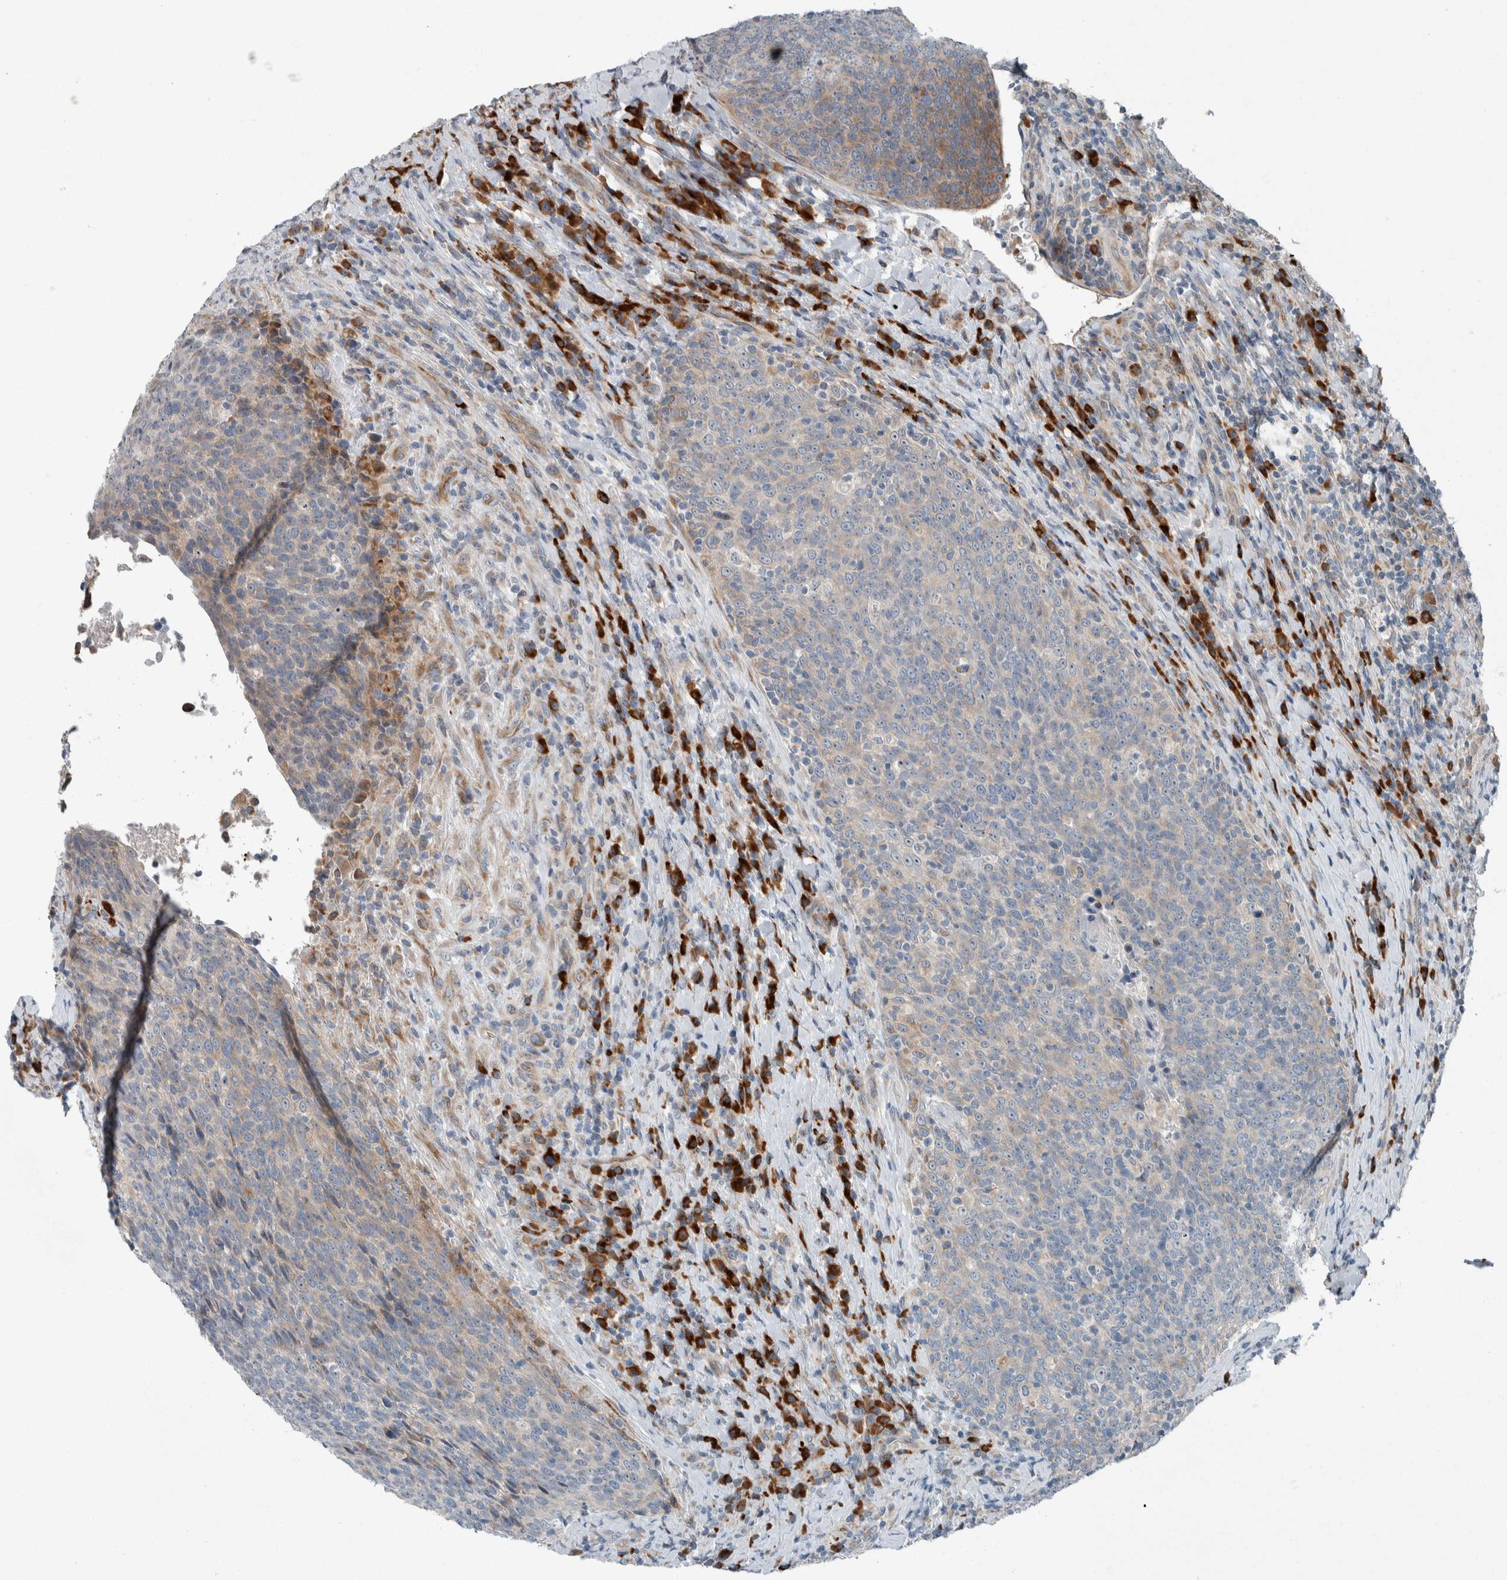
{"staining": {"intensity": "weak", "quantity": "<25%", "location": "cytoplasmic/membranous"}, "tissue": "head and neck cancer", "cell_type": "Tumor cells", "image_type": "cancer", "snomed": [{"axis": "morphology", "description": "Squamous cell carcinoma, NOS"}, {"axis": "morphology", "description": "Squamous cell carcinoma, metastatic, NOS"}, {"axis": "topography", "description": "Lymph node"}, {"axis": "topography", "description": "Head-Neck"}], "caption": "A high-resolution histopathology image shows IHC staining of head and neck cancer, which reveals no significant positivity in tumor cells.", "gene": "USP25", "patient": {"sex": "male", "age": 62}}